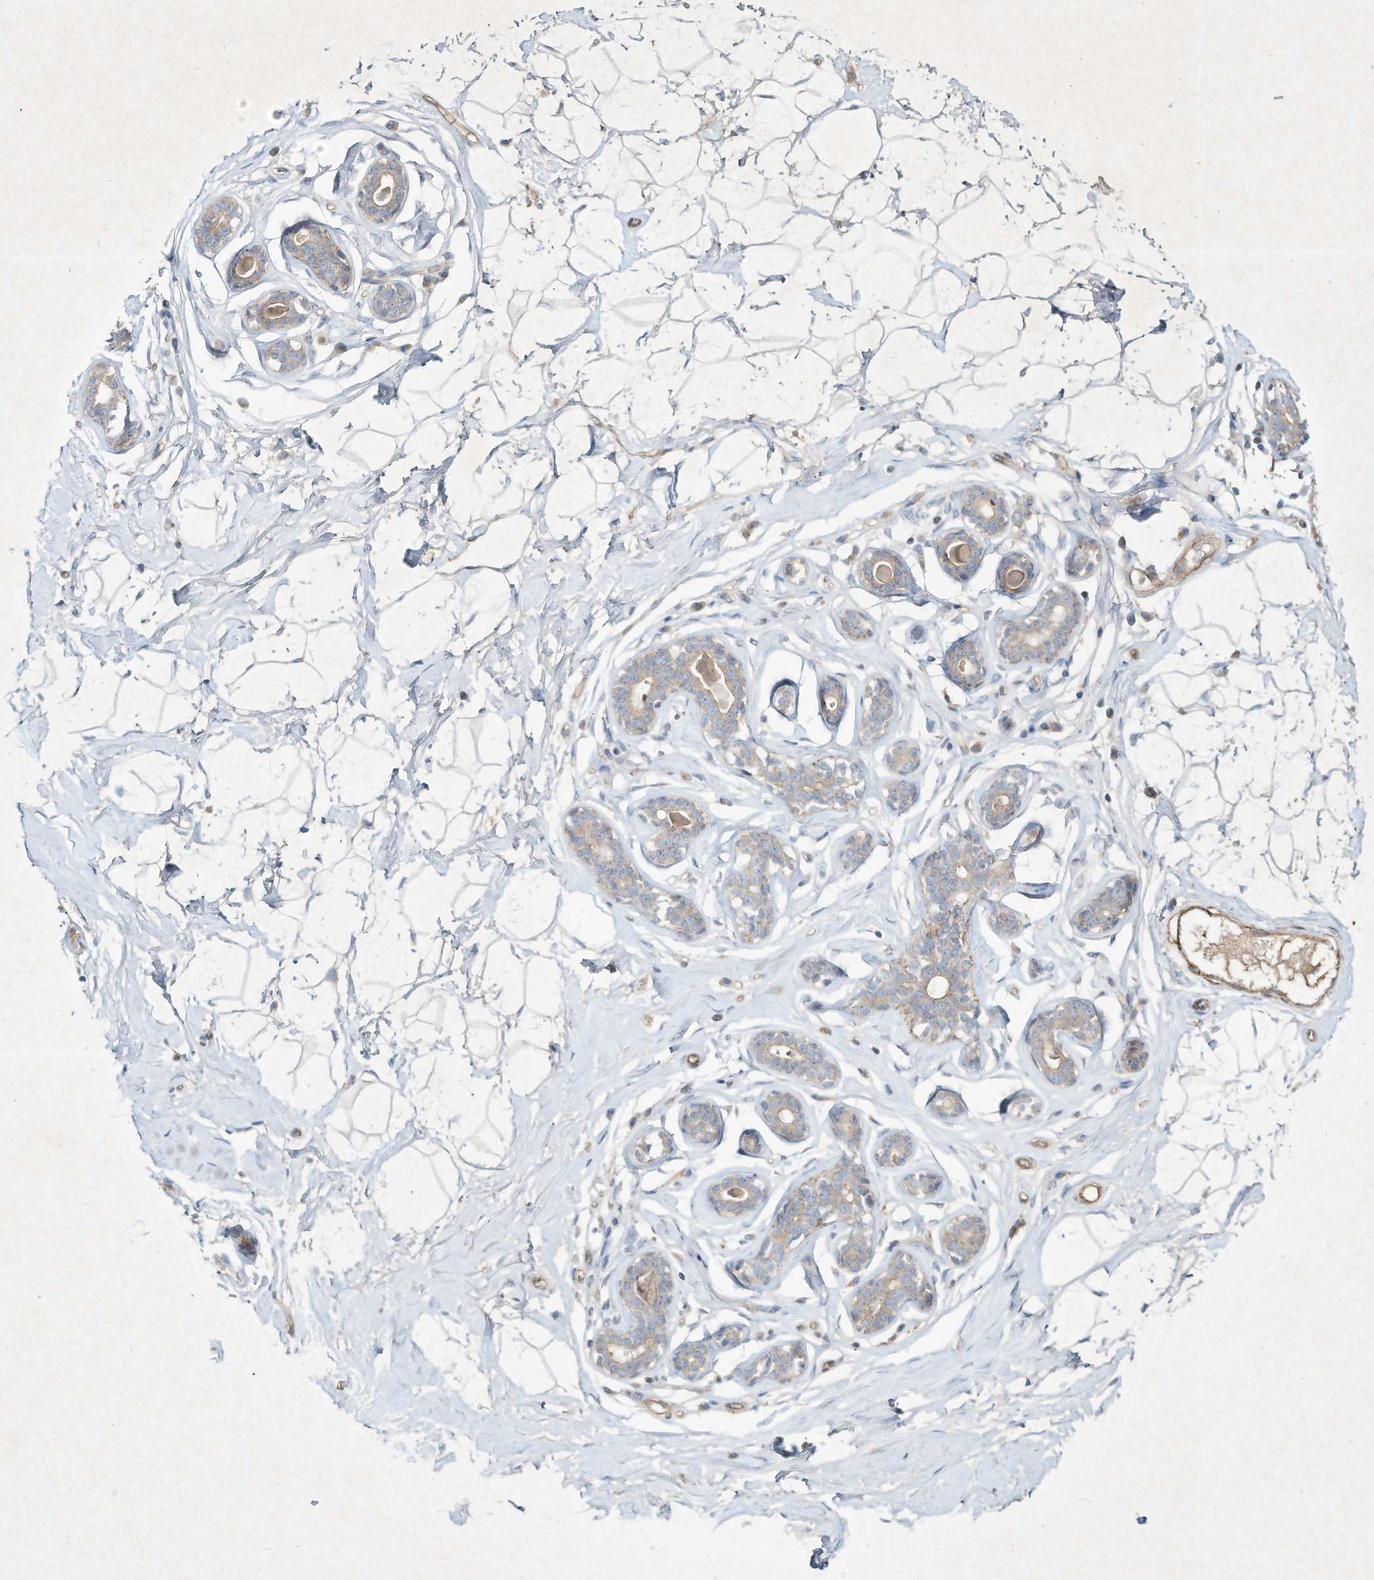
{"staining": {"intensity": "moderate", "quantity": "<25%", "location": "cytoplasmic/membranous"}, "tissue": "breast", "cell_type": "Adipocytes", "image_type": "normal", "snomed": [{"axis": "morphology", "description": "Normal tissue, NOS"}, {"axis": "morphology", "description": "Adenoma, NOS"}, {"axis": "topography", "description": "Breast"}], "caption": "Moderate cytoplasmic/membranous staining for a protein is appreciated in approximately <25% of adipocytes of unremarkable breast using immunohistochemistry.", "gene": "HTR5A", "patient": {"sex": "female", "age": 23}}